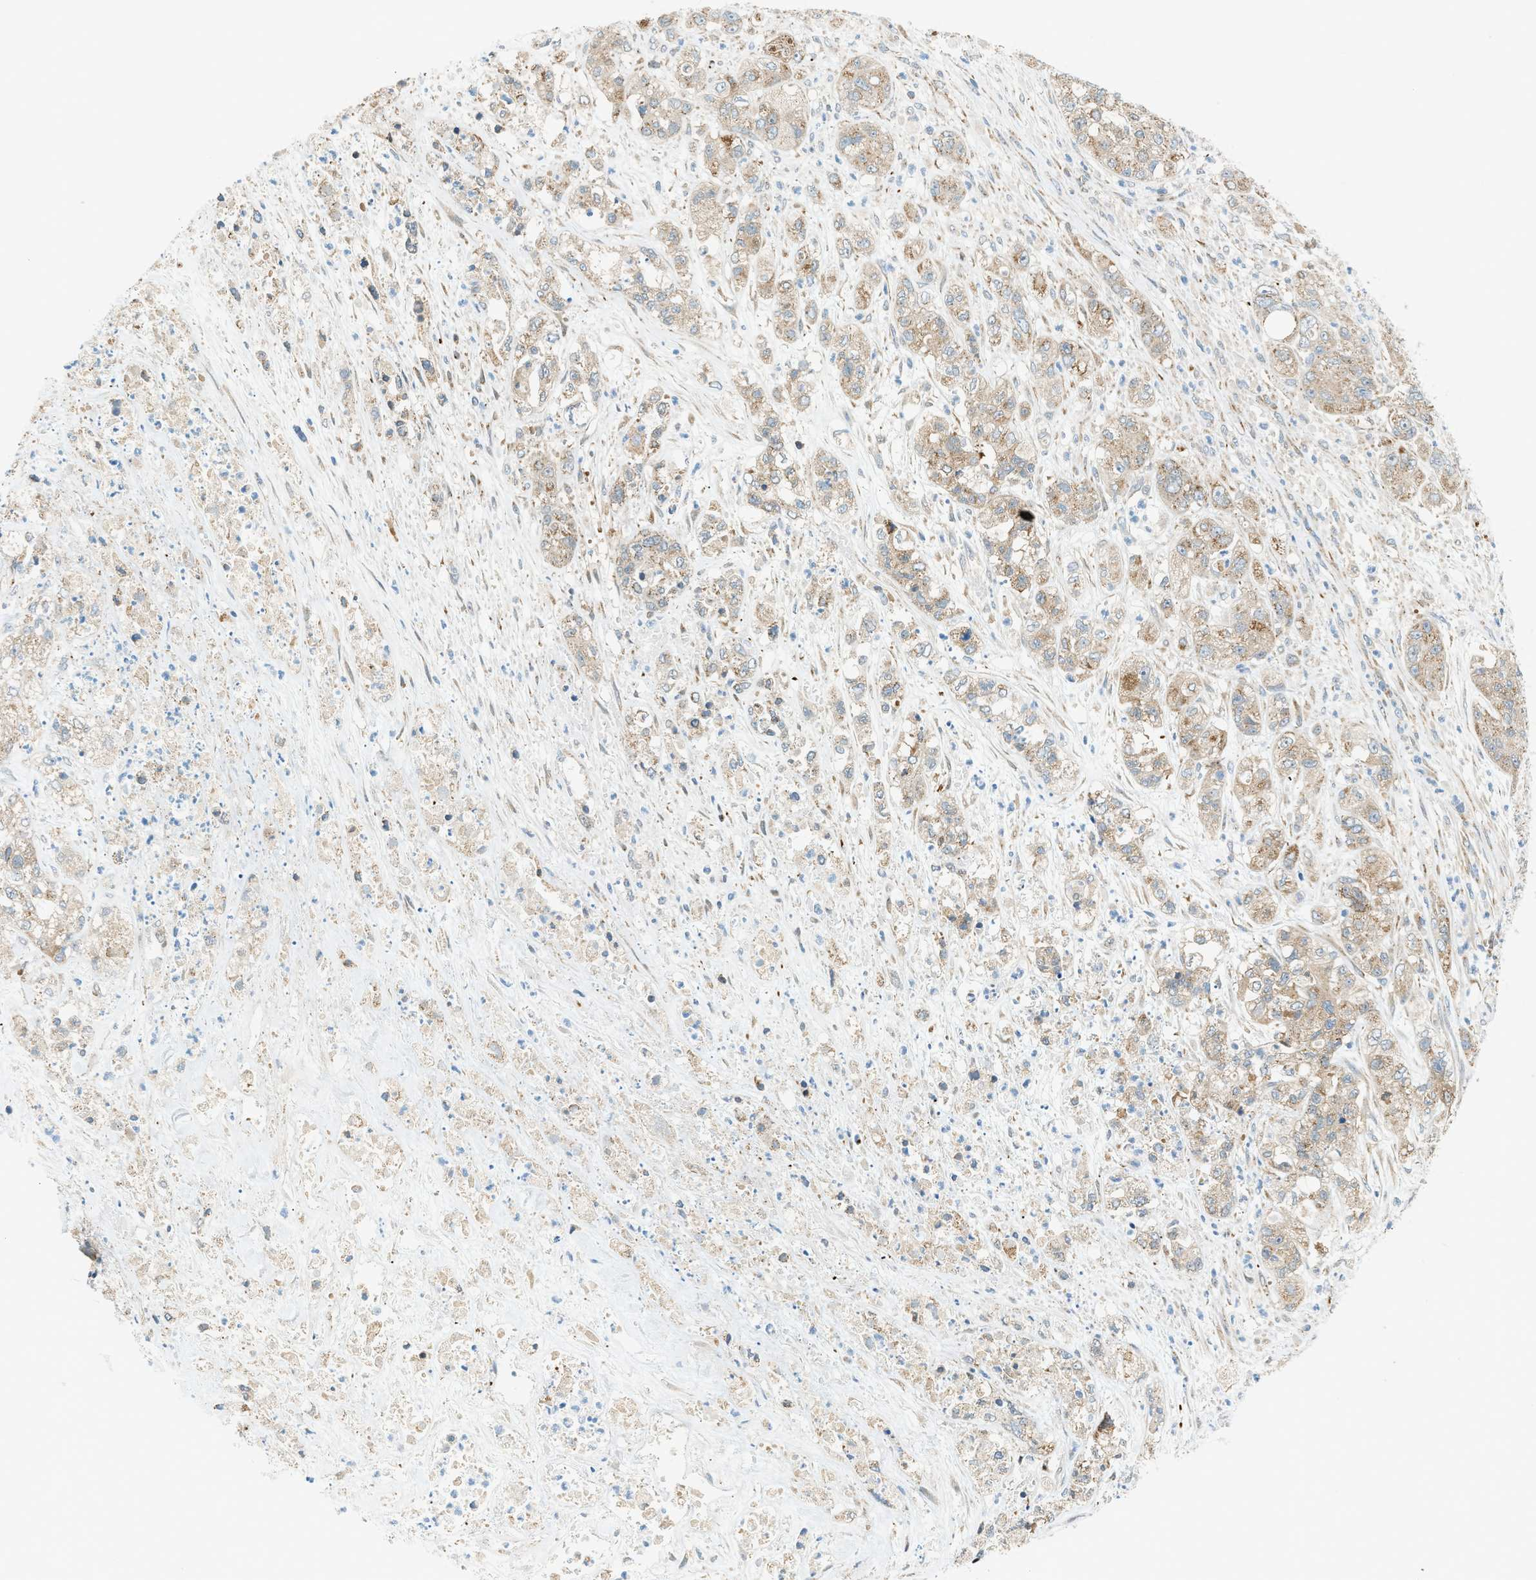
{"staining": {"intensity": "weak", "quantity": ">75%", "location": "cytoplasmic/membranous"}, "tissue": "pancreatic cancer", "cell_type": "Tumor cells", "image_type": "cancer", "snomed": [{"axis": "morphology", "description": "Adenocarcinoma, NOS"}, {"axis": "topography", "description": "Pancreas"}], "caption": "Immunohistochemical staining of pancreatic cancer demonstrates low levels of weak cytoplasmic/membranous staining in about >75% of tumor cells. (IHC, brightfield microscopy, high magnification).", "gene": "PIGG", "patient": {"sex": "female", "age": 78}}